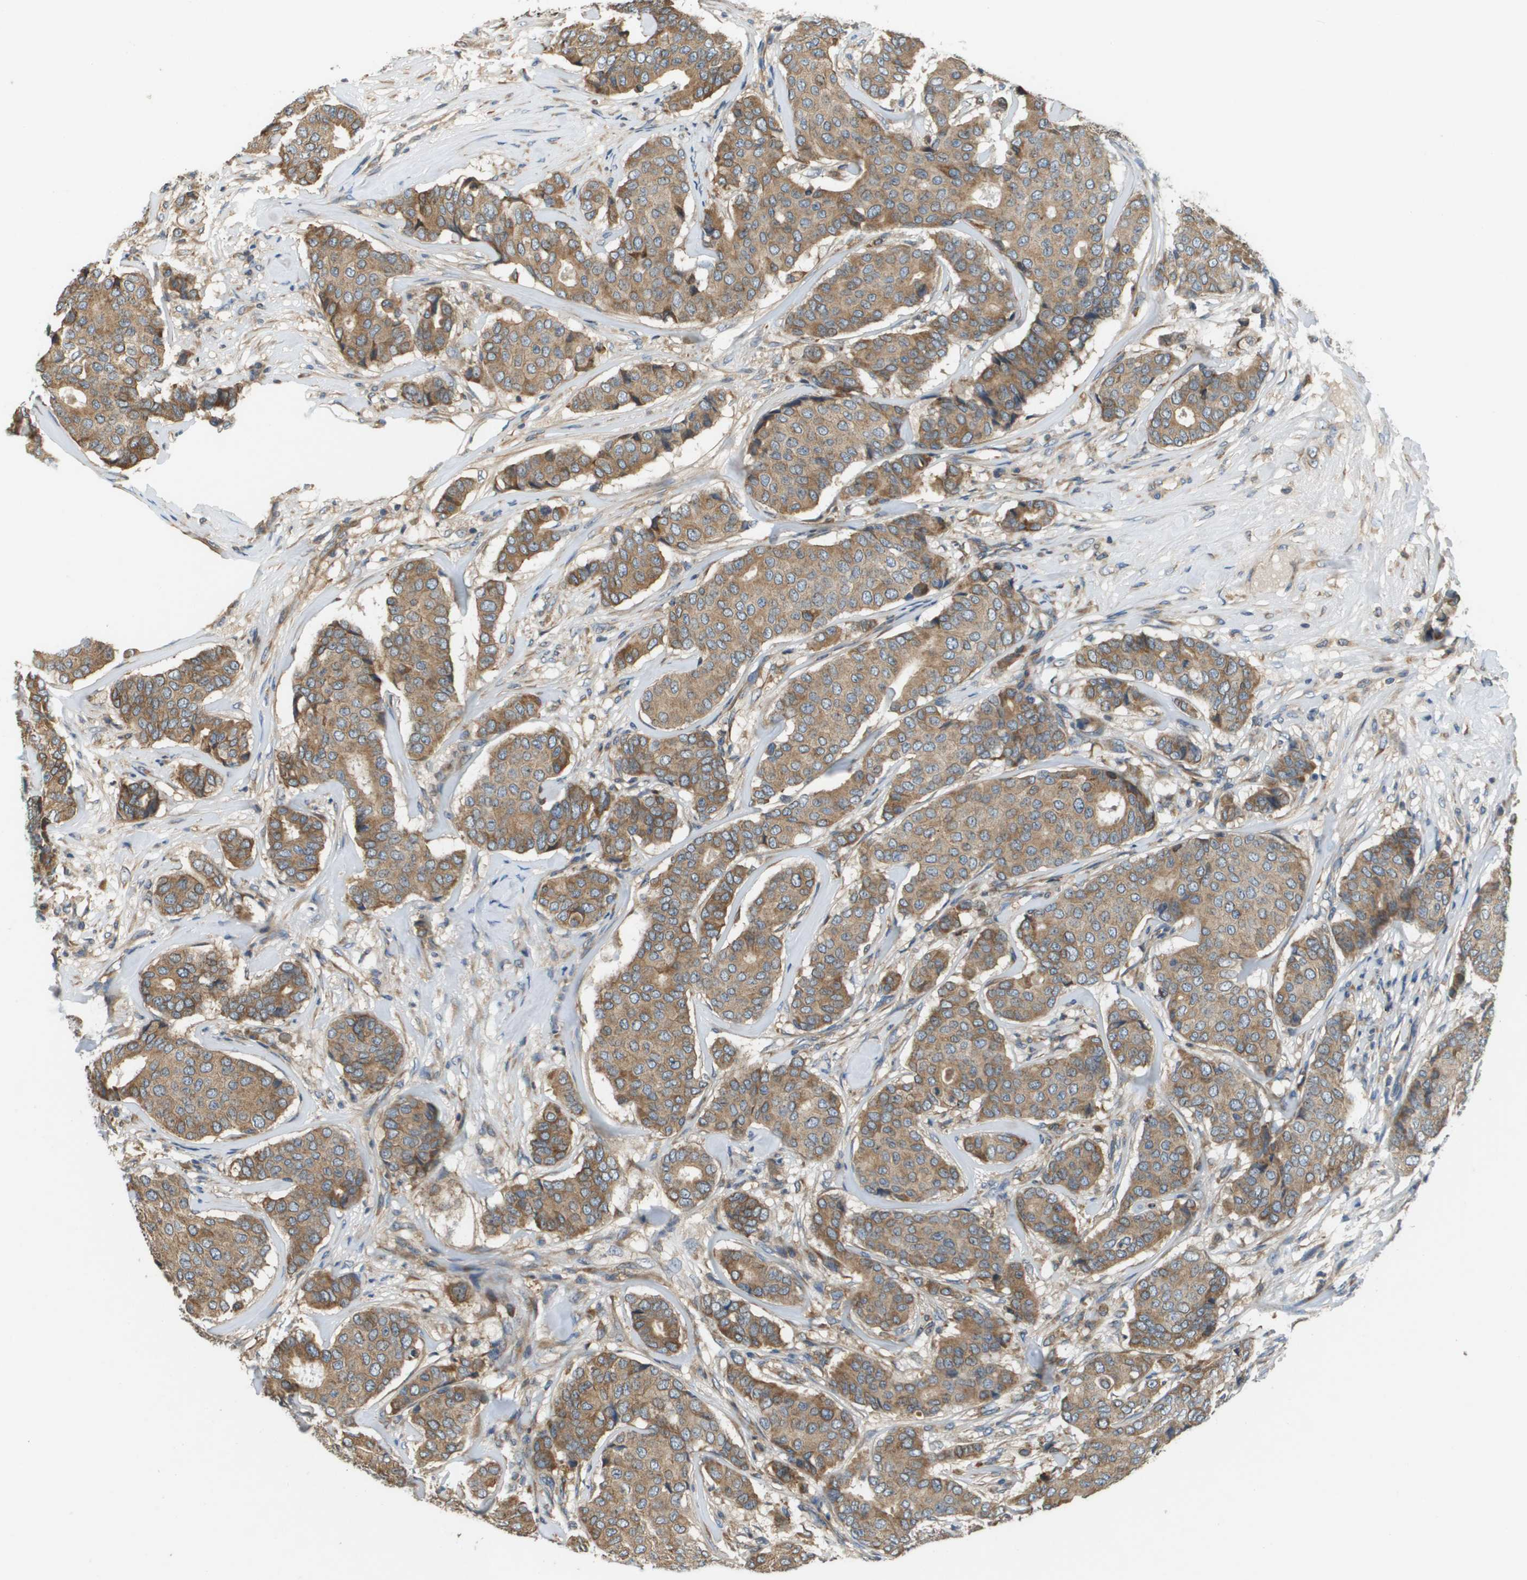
{"staining": {"intensity": "moderate", "quantity": ">75%", "location": "cytoplasmic/membranous"}, "tissue": "breast cancer", "cell_type": "Tumor cells", "image_type": "cancer", "snomed": [{"axis": "morphology", "description": "Duct carcinoma"}, {"axis": "topography", "description": "Breast"}], "caption": "IHC (DAB) staining of human breast invasive ductal carcinoma reveals moderate cytoplasmic/membranous protein staining in approximately >75% of tumor cells. The staining was performed using DAB to visualize the protein expression in brown, while the nuclei were stained in blue with hematoxylin (Magnification: 20x).", "gene": "SAMSN1", "patient": {"sex": "female", "age": 75}}